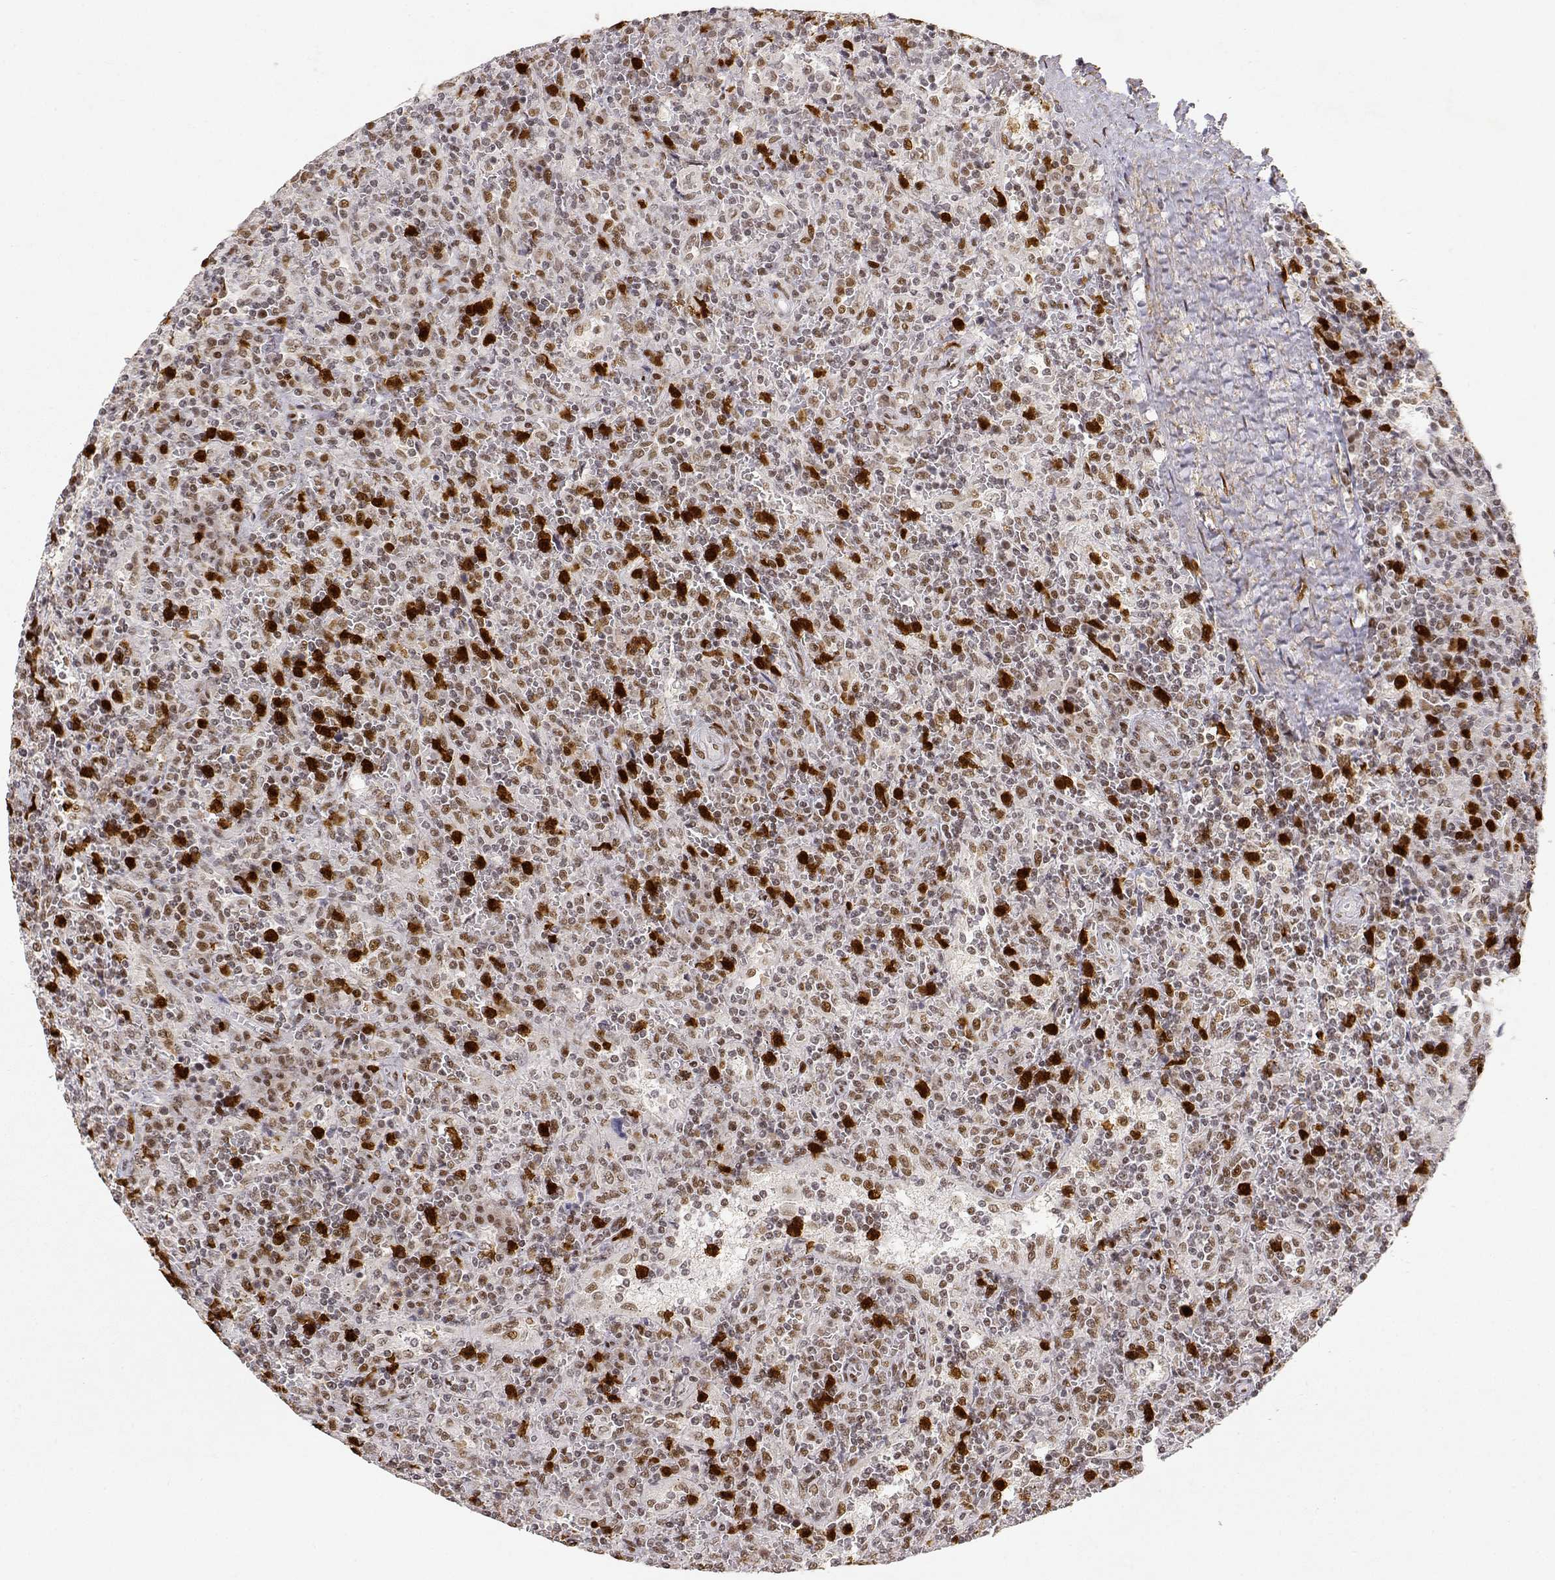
{"staining": {"intensity": "weak", "quantity": ">75%", "location": "nuclear"}, "tissue": "lymphoma", "cell_type": "Tumor cells", "image_type": "cancer", "snomed": [{"axis": "morphology", "description": "Malignant lymphoma, non-Hodgkin's type, Low grade"}, {"axis": "topography", "description": "Spleen"}], "caption": "Protein analysis of lymphoma tissue reveals weak nuclear expression in about >75% of tumor cells.", "gene": "RSF1", "patient": {"sex": "male", "age": 62}}